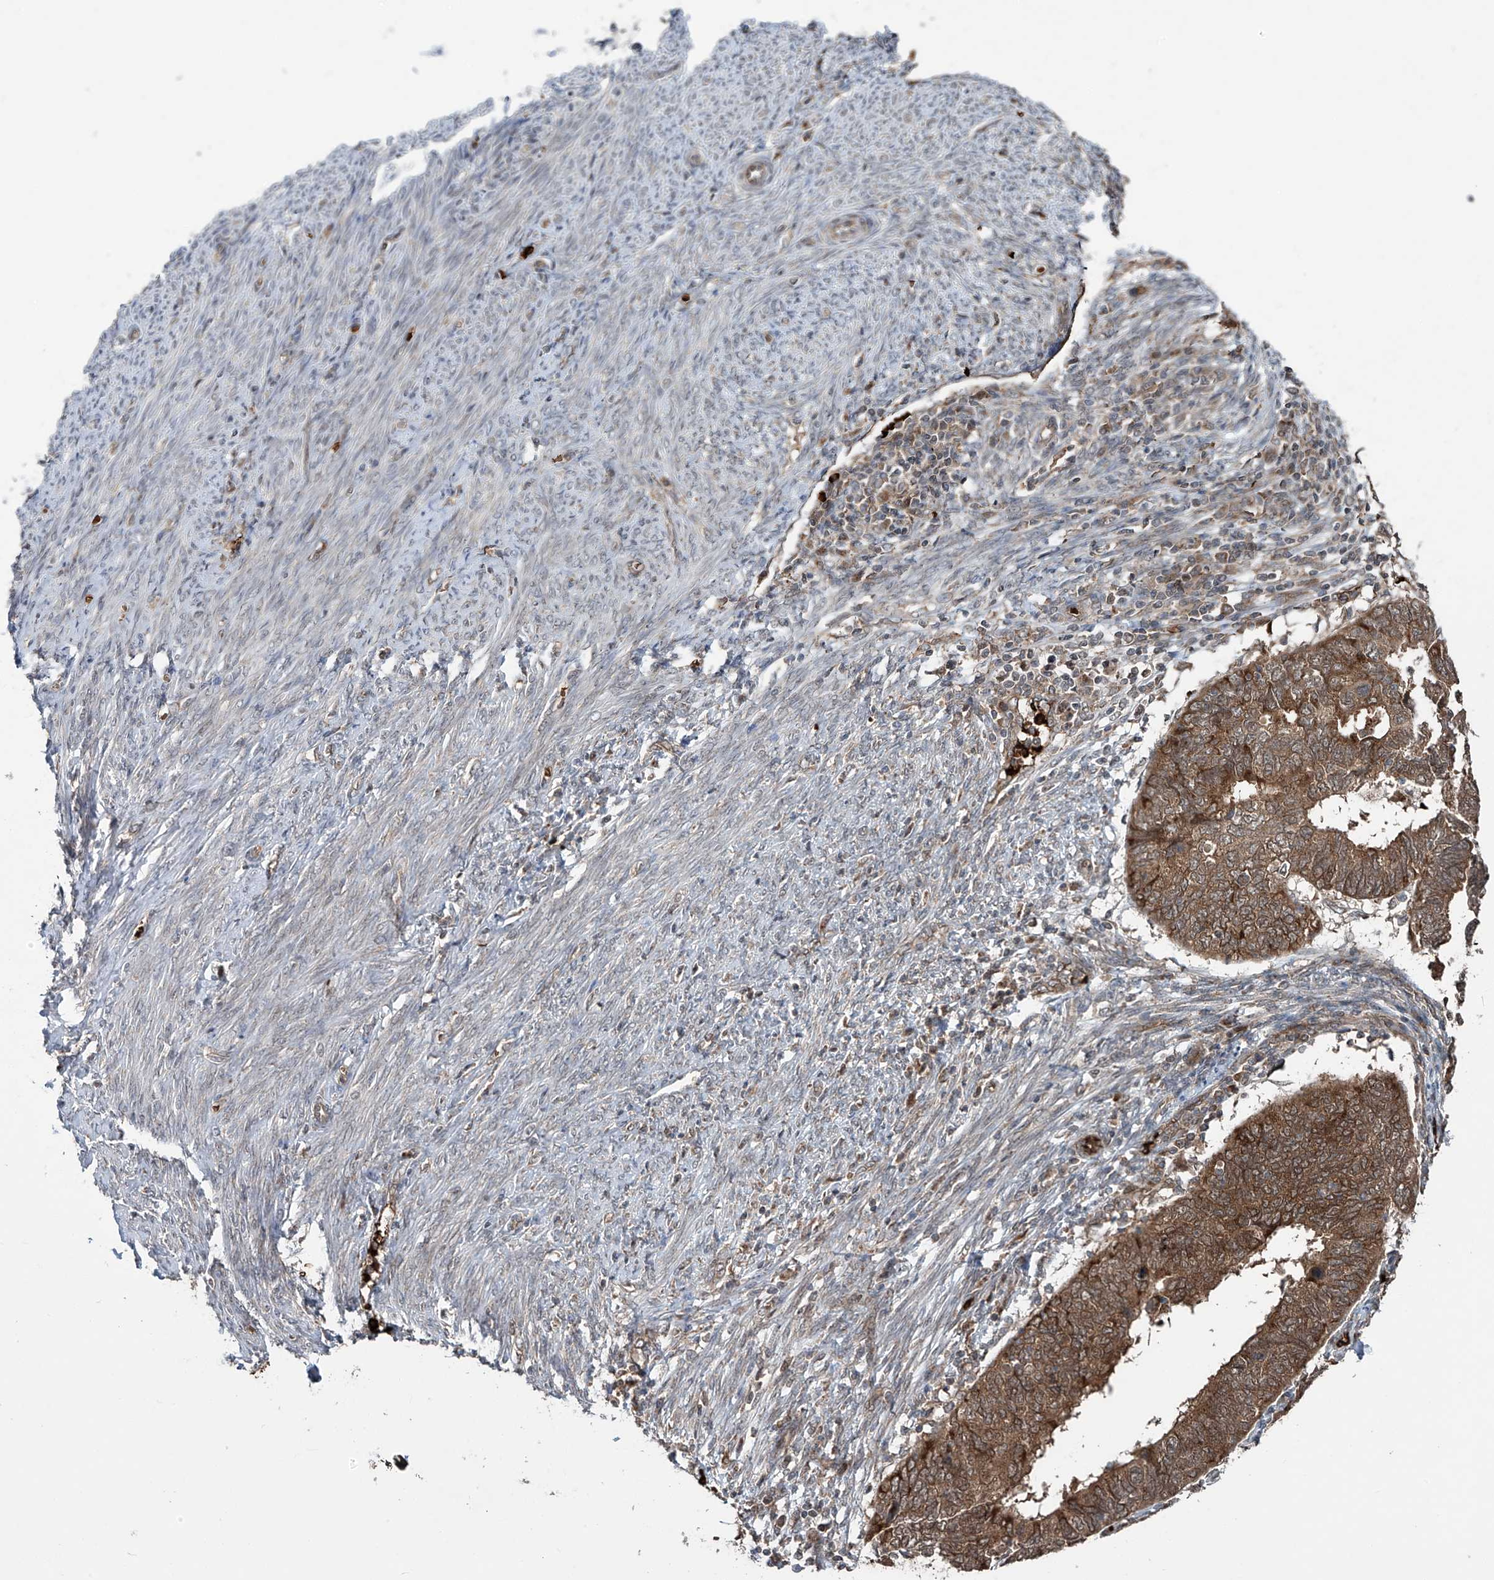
{"staining": {"intensity": "moderate", "quantity": ">75%", "location": "cytoplasmic/membranous"}, "tissue": "endometrial cancer", "cell_type": "Tumor cells", "image_type": "cancer", "snomed": [{"axis": "morphology", "description": "Adenocarcinoma, NOS"}, {"axis": "topography", "description": "Uterus"}], "caption": "Adenocarcinoma (endometrial) stained with a protein marker exhibits moderate staining in tumor cells.", "gene": "ZDHHC9", "patient": {"sex": "female", "age": 77}}